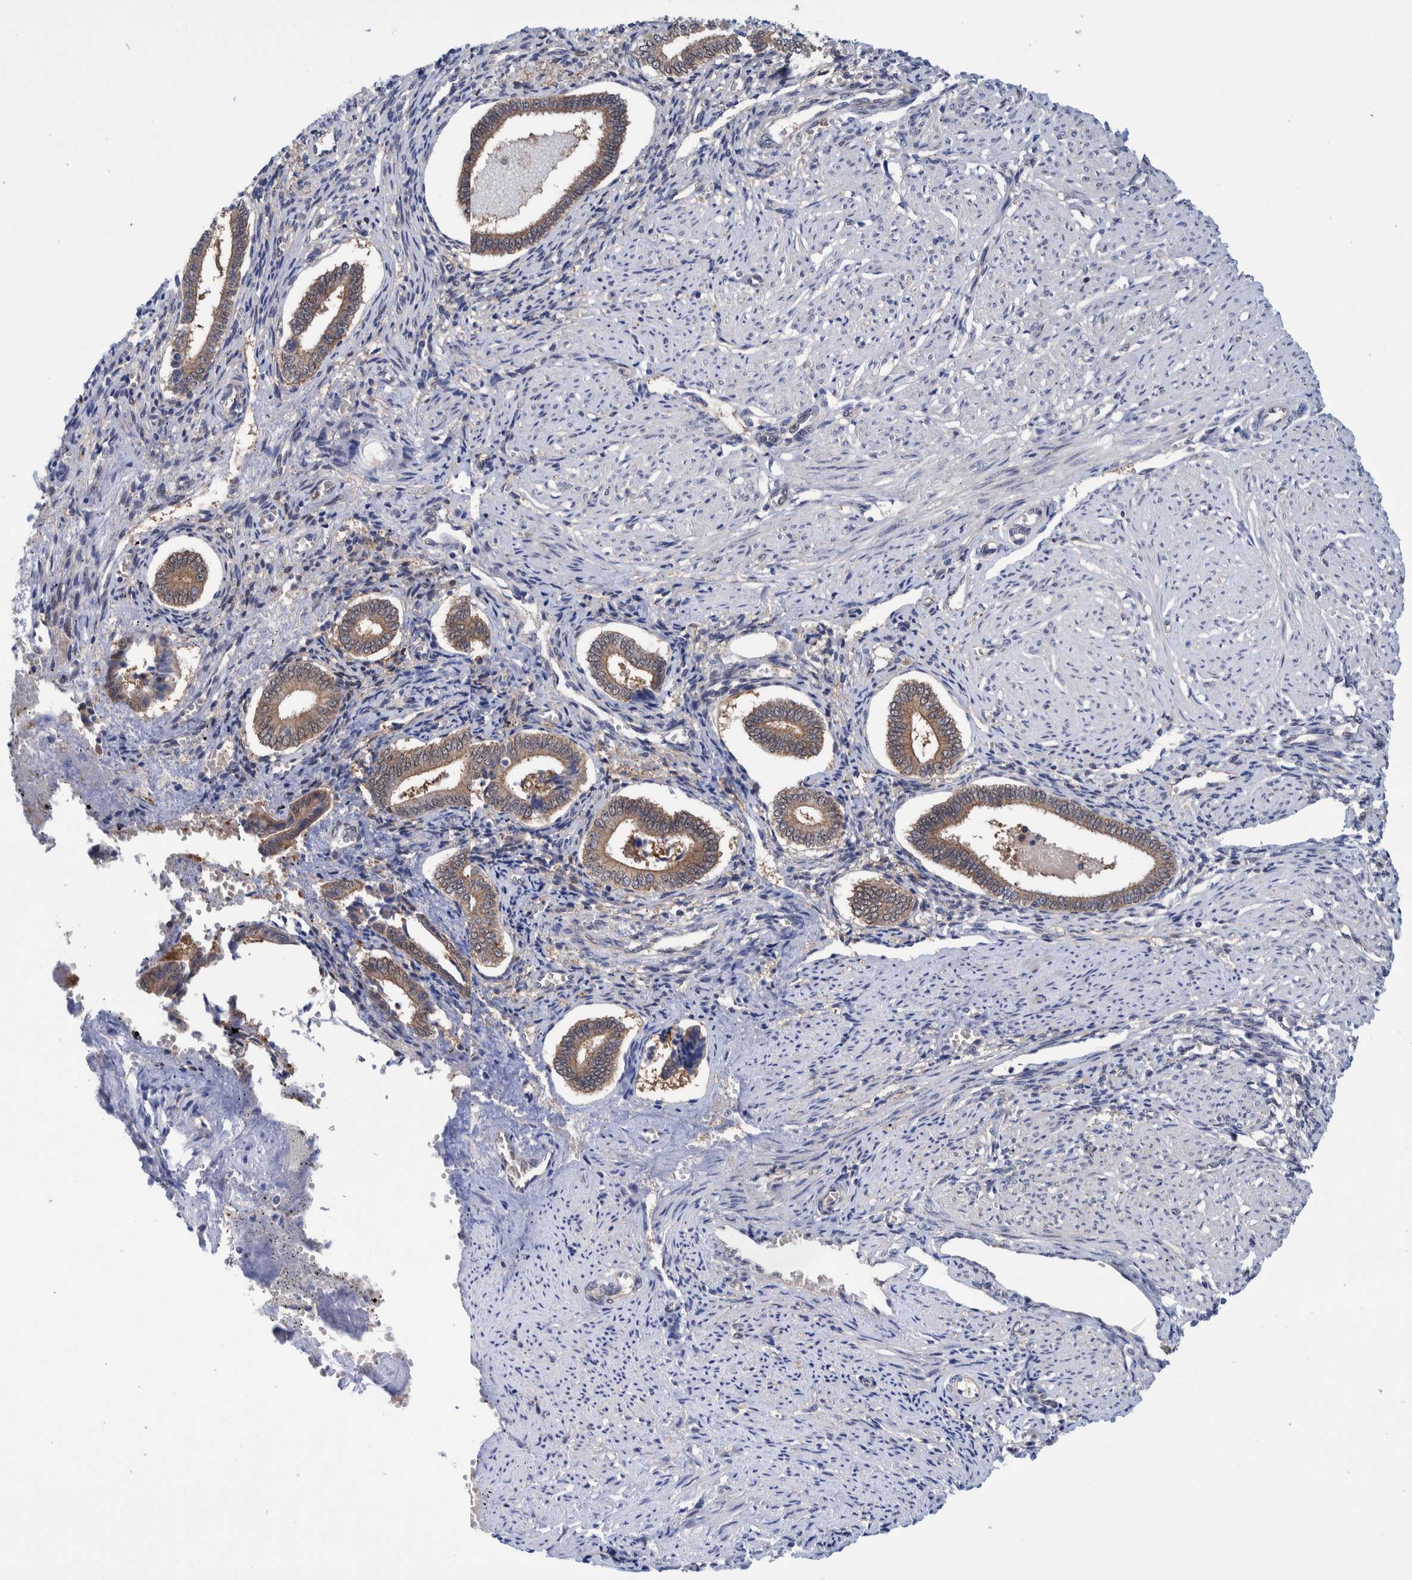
{"staining": {"intensity": "weak", "quantity": "25%-75%", "location": "nuclear"}, "tissue": "endometrium", "cell_type": "Cells in endometrial stroma", "image_type": "normal", "snomed": [{"axis": "morphology", "description": "Normal tissue, NOS"}, {"axis": "topography", "description": "Endometrium"}], "caption": "Weak nuclear positivity for a protein is identified in about 25%-75% of cells in endometrial stroma of normal endometrium using IHC.", "gene": "PFAS", "patient": {"sex": "female", "age": 42}}